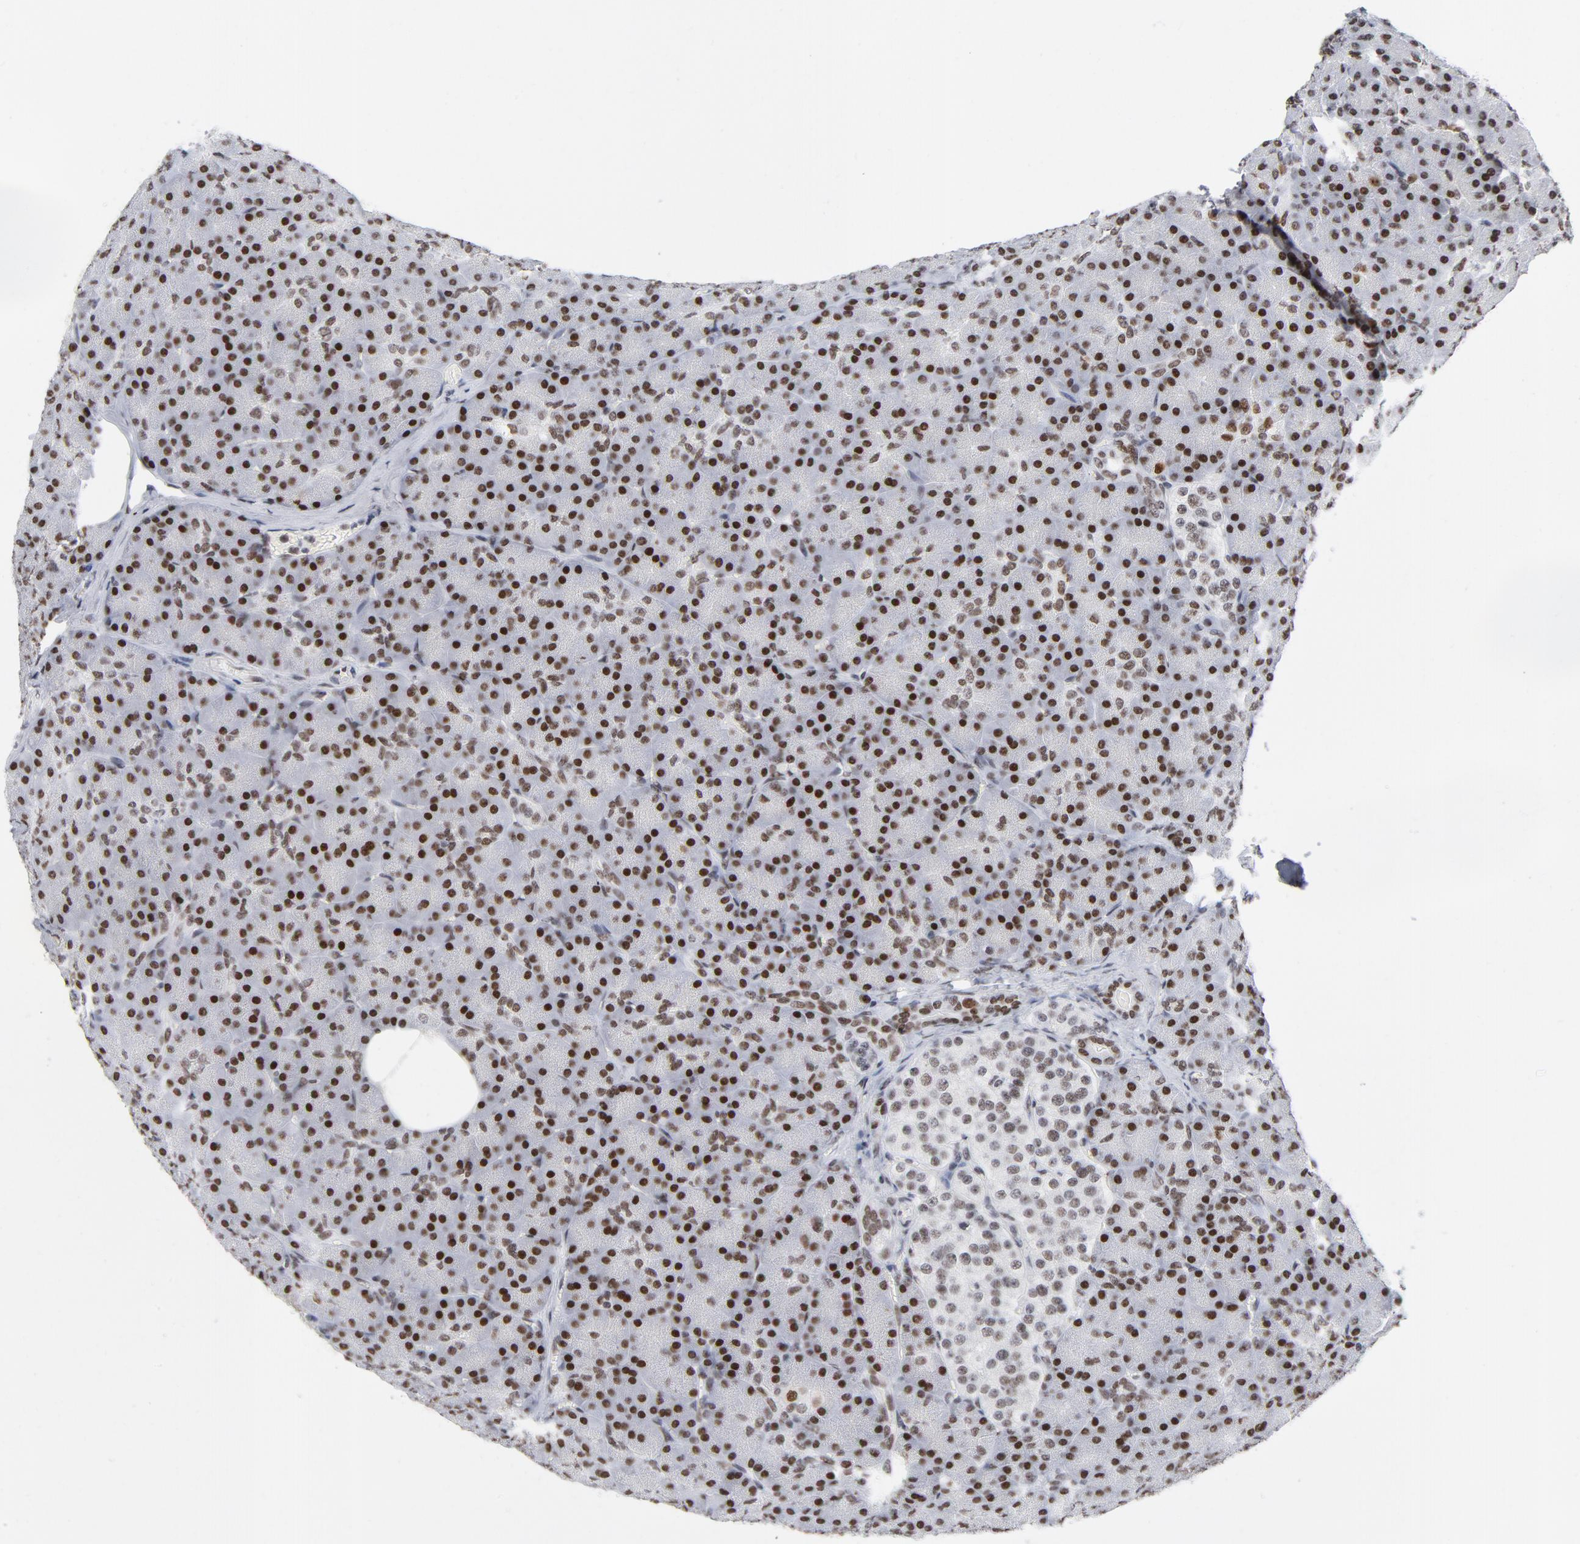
{"staining": {"intensity": "moderate", "quantity": ">75%", "location": "nuclear"}, "tissue": "pancreas", "cell_type": "Exocrine glandular cells", "image_type": "normal", "snomed": [{"axis": "morphology", "description": "Normal tissue, NOS"}, {"axis": "topography", "description": "Pancreas"}], "caption": "Protein expression analysis of unremarkable pancreas demonstrates moderate nuclear expression in approximately >75% of exocrine glandular cells.", "gene": "RFC4", "patient": {"sex": "female", "age": 43}}